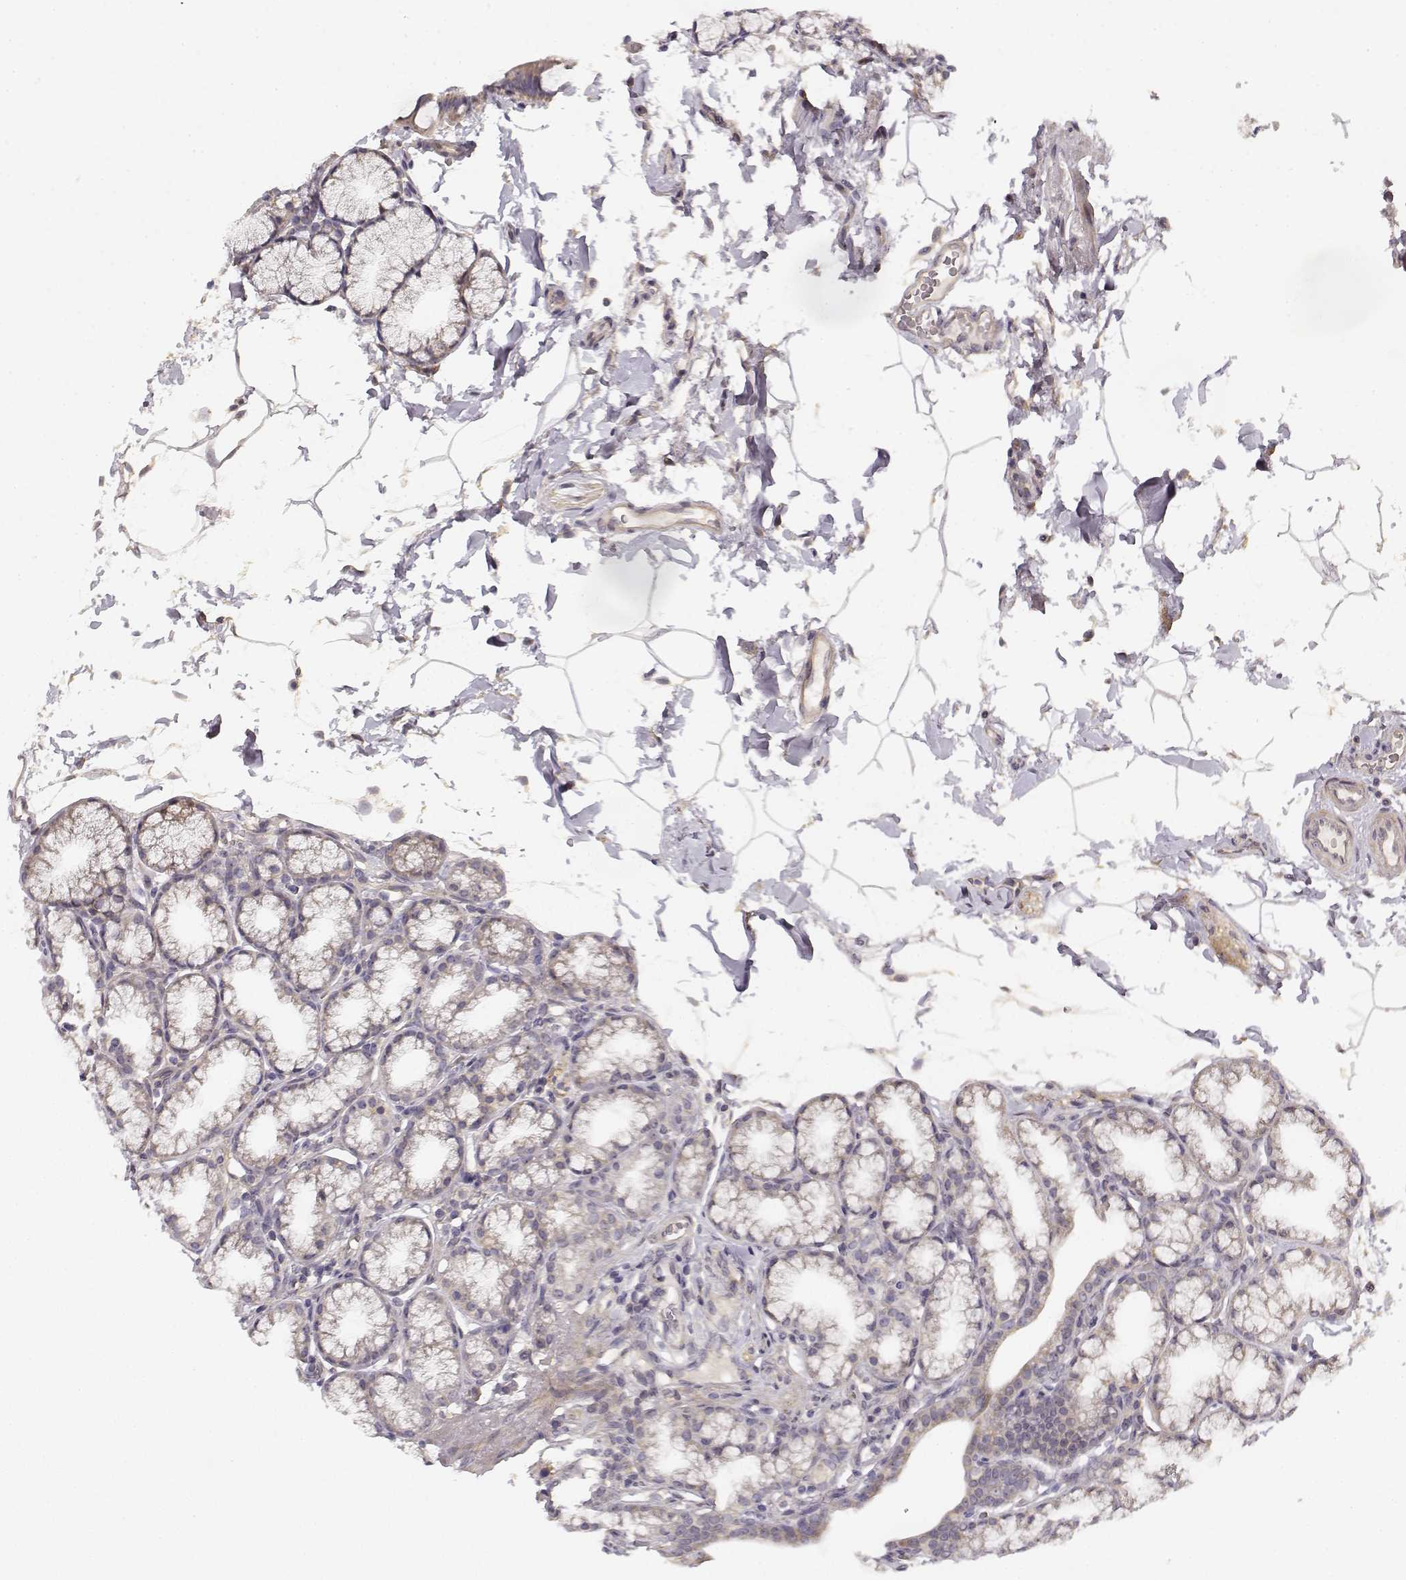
{"staining": {"intensity": "weak", "quantity": "25%-75%", "location": "cytoplasmic/membranous"}, "tissue": "duodenum", "cell_type": "Glandular cells", "image_type": "normal", "snomed": [{"axis": "morphology", "description": "Normal tissue, NOS"}, {"axis": "topography", "description": "Pancreas"}, {"axis": "topography", "description": "Duodenum"}], "caption": "A low amount of weak cytoplasmic/membranous expression is seen in approximately 25%-75% of glandular cells in unremarkable duodenum. (DAB = brown stain, brightfield microscopy at high magnification).", "gene": "MED12L", "patient": {"sex": "male", "age": 59}}